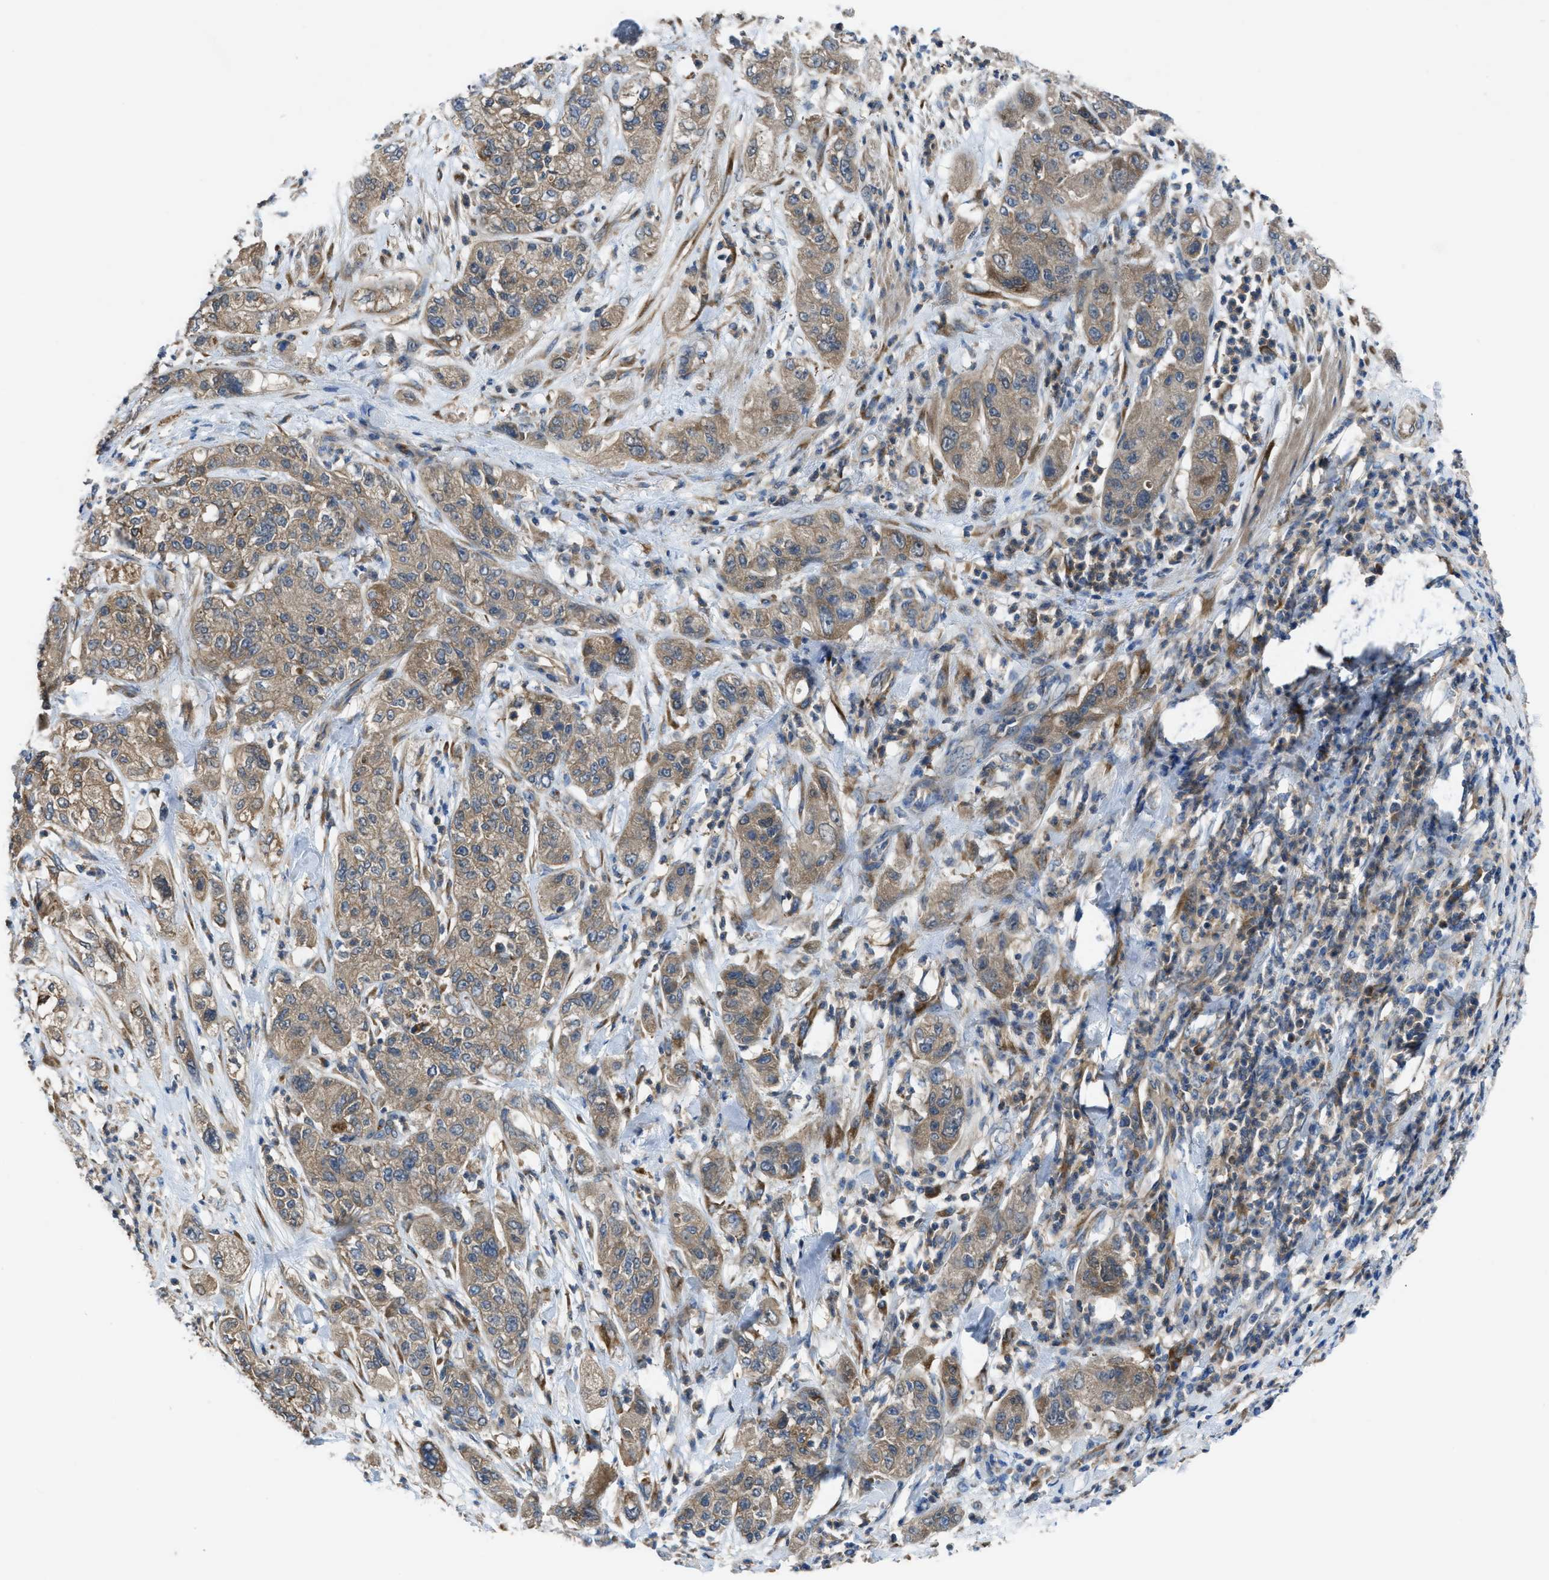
{"staining": {"intensity": "moderate", "quantity": ">75%", "location": "cytoplasmic/membranous"}, "tissue": "pancreatic cancer", "cell_type": "Tumor cells", "image_type": "cancer", "snomed": [{"axis": "morphology", "description": "Adenocarcinoma, NOS"}, {"axis": "topography", "description": "Pancreas"}], "caption": "High-magnification brightfield microscopy of pancreatic cancer stained with DAB (brown) and counterstained with hematoxylin (blue). tumor cells exhibit moderate cytoplasmic/membranous positivity is seen in about>75% of cells.", "gene": "MAP3K20", "patient": {"sex": "female", "age": 78}}